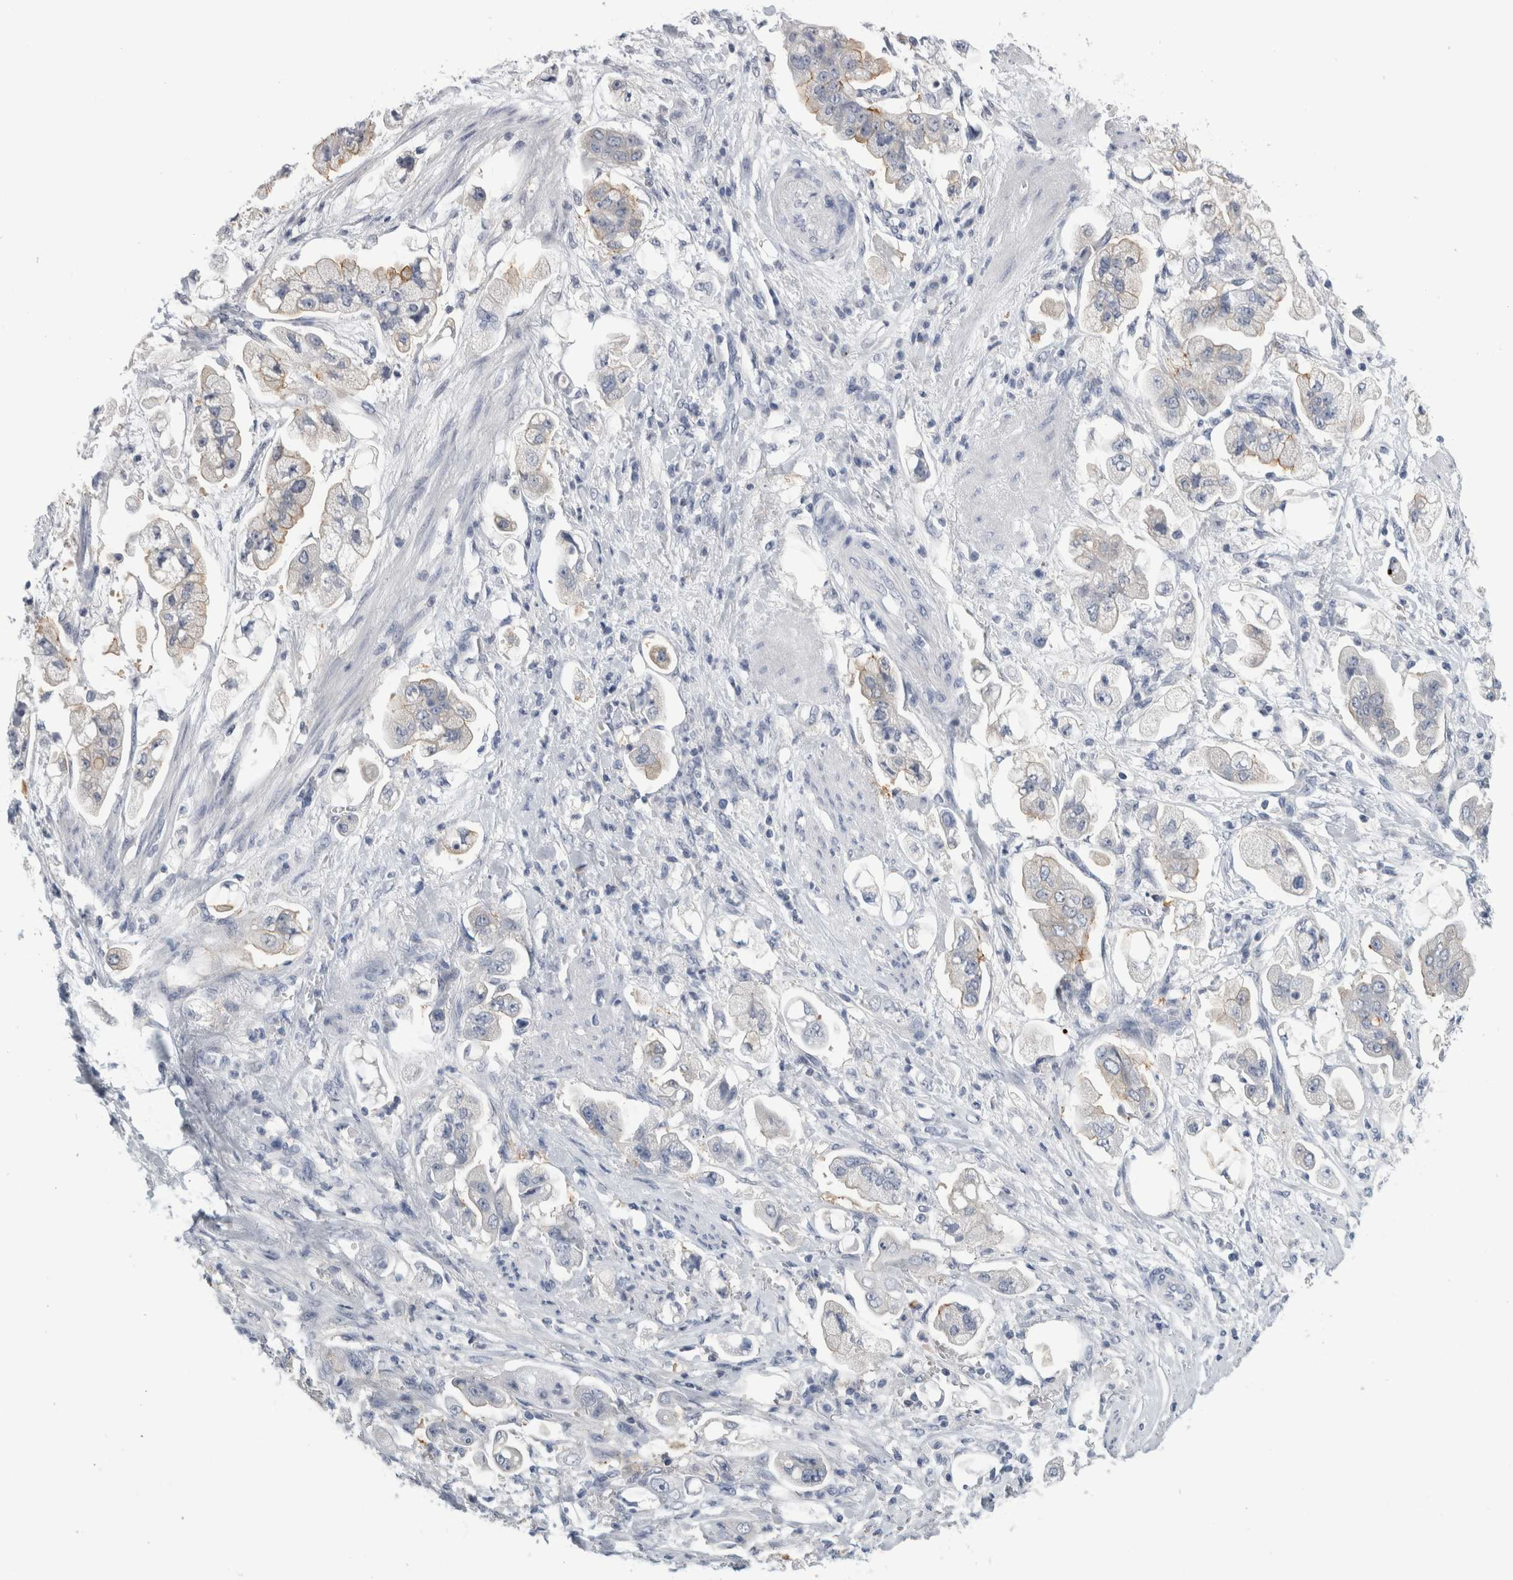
{"staining": {"intensity": "weak", "quantity": "<25%", "location": "cytoplasmic/membranous"}, "tissue": "stomach cancer", "cell_type": "Tumor cells", "image_type": "cancer", "snomed": [{"axis": "morphology", "description": "Adenocarcinoma, NOS"}, {"axis": "topography", "description": "Stomach"}], "caption": "Stomach adenocarcinoma was stained to show a protein in brown. There is no significant positivity in tumor cells.", "gene": "ANKFY1", "patient": {"sex": "male", "age": 62}}